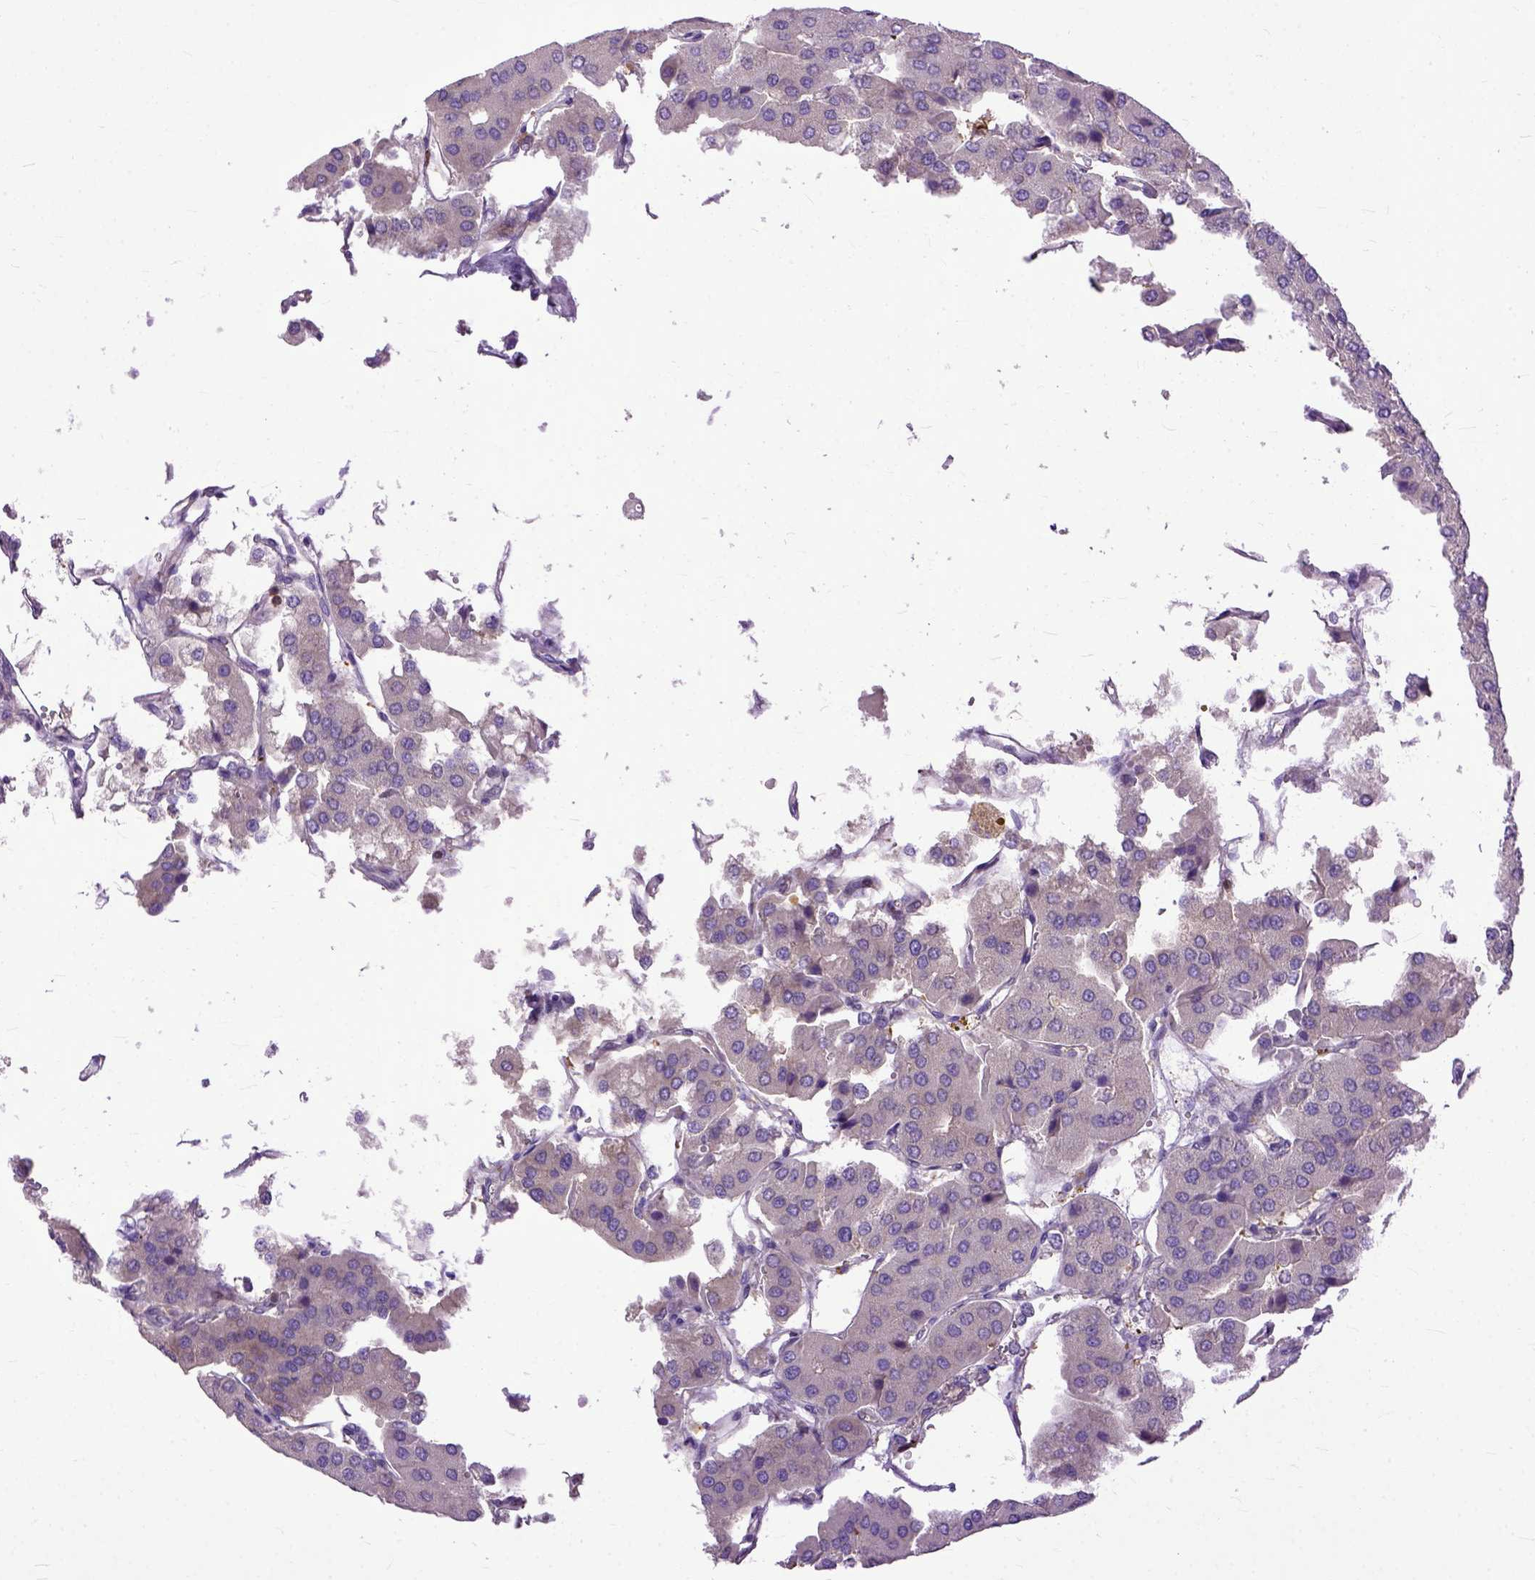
{"staining": {"intensity": "weak", "quantity": ">75%", "location": "cytoplasmic/membranous"}, "tissue": "parathyroid gland", "cell_type": "Glandular cells", "image_type": "normal", "snomed": [{"axis": "morphology", "description": "Normal tissue, NOS"}, {"axis": "morphology", "description": "Adenoma, NOS"}, {"axis": "topography", "description": "Parathyroid gland"}], "caption": "A low amount of weak cytoplasmic/membranous positivity is identified in approximately >75% of glandular cells in normal parathyroid gland. (Brightfield microscopy of DAB IHC at high magnification).", "gene": "NAMPT", "patient": {"sex": "female", "age": 86}}